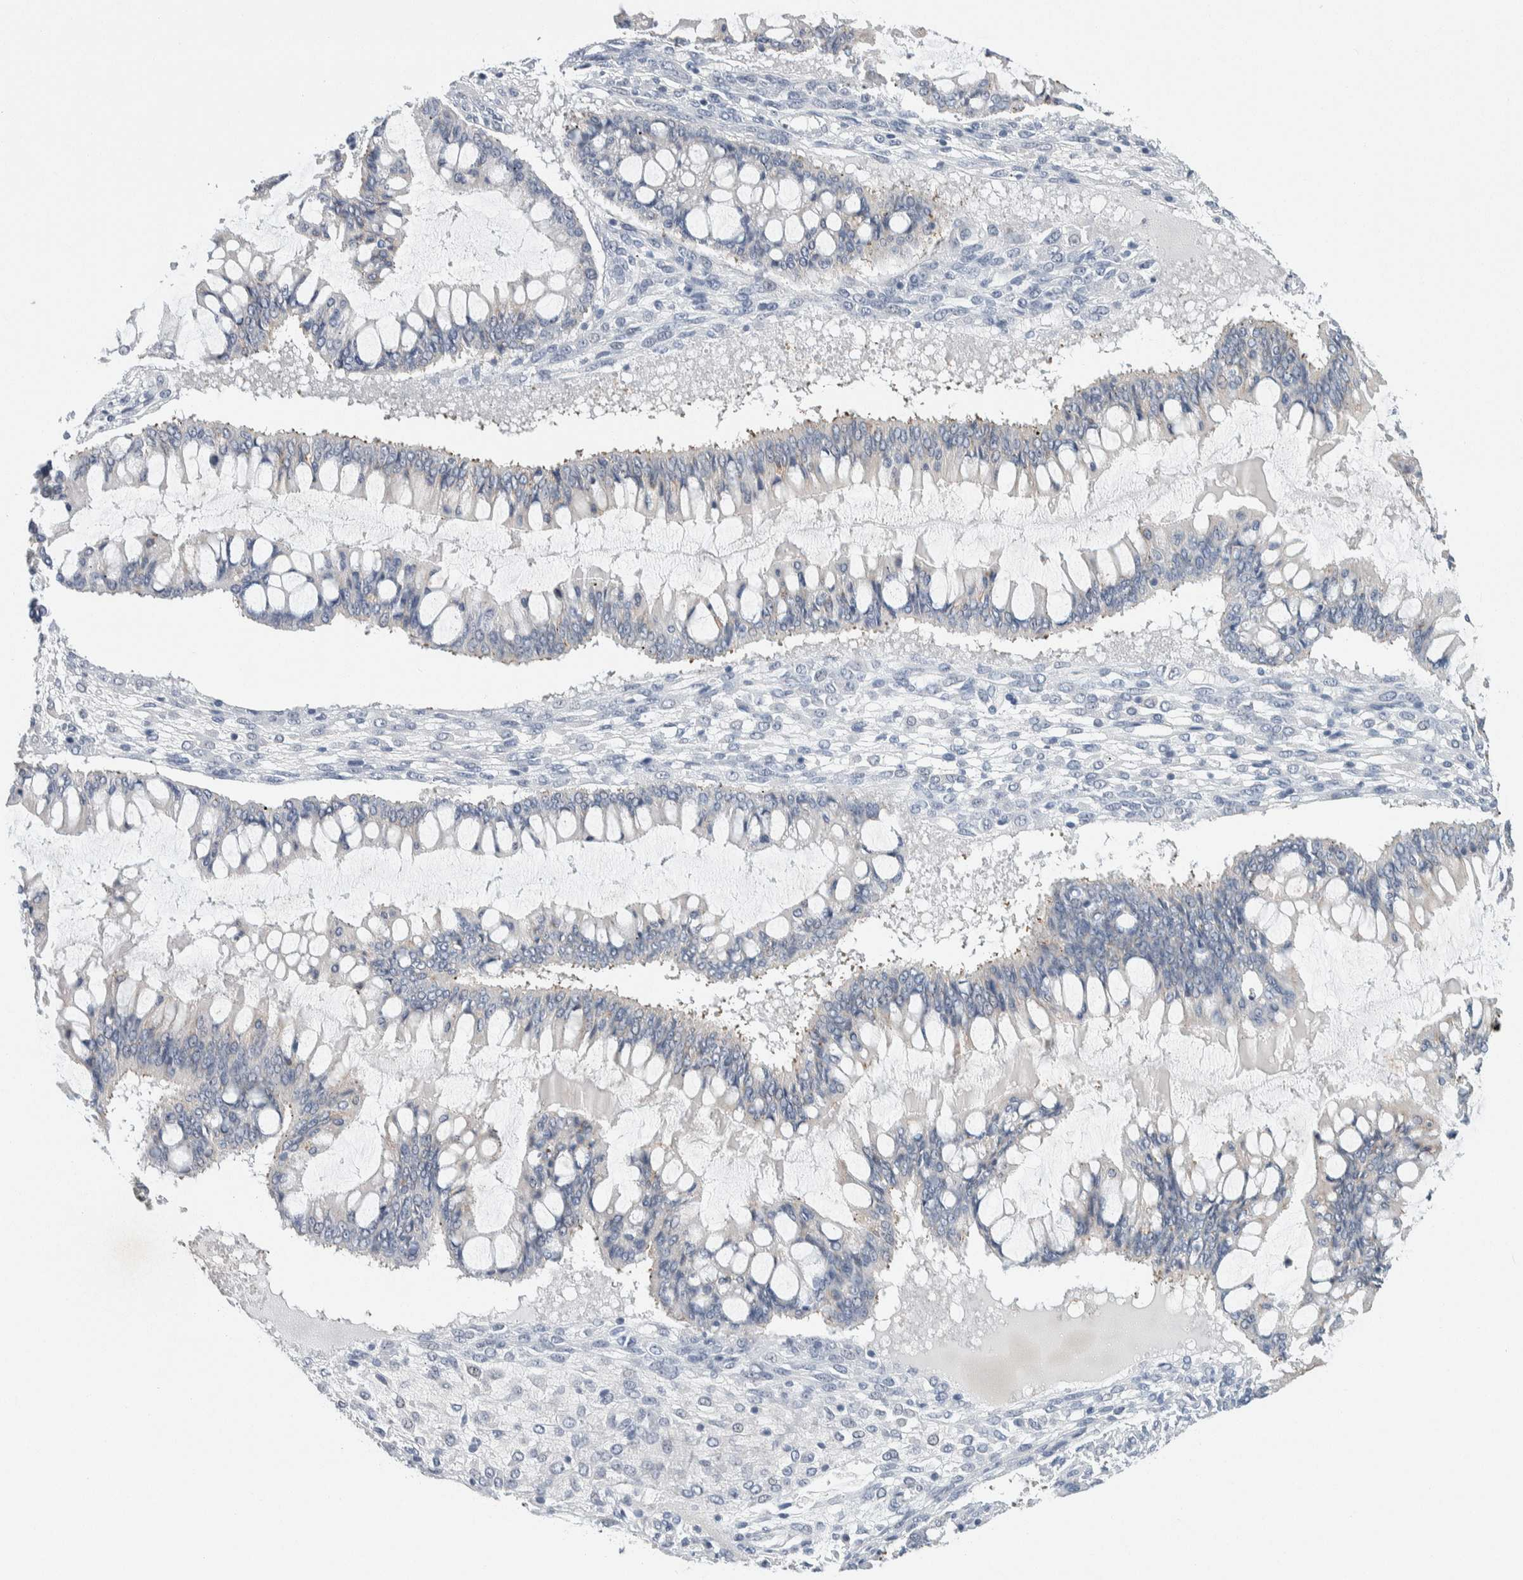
{"staining": {"intensity": "negative", "quantity": "none", "location": "none"}, "tissue": "ovarian cancer", "cell_type": "Tumor cells", "image_type": "cancer", "snomed": [{"axis": "morphology", "description": "Cystadenocarcinoma, mucinous, NOS"}, {"axis": "topography", "description": "Ovary"}], "caption": "Tumor cells are negative for brown protein staining in ovarian cancer.", "gene": "SCN2A", "patient": {"sex": "female", "age": 73}}